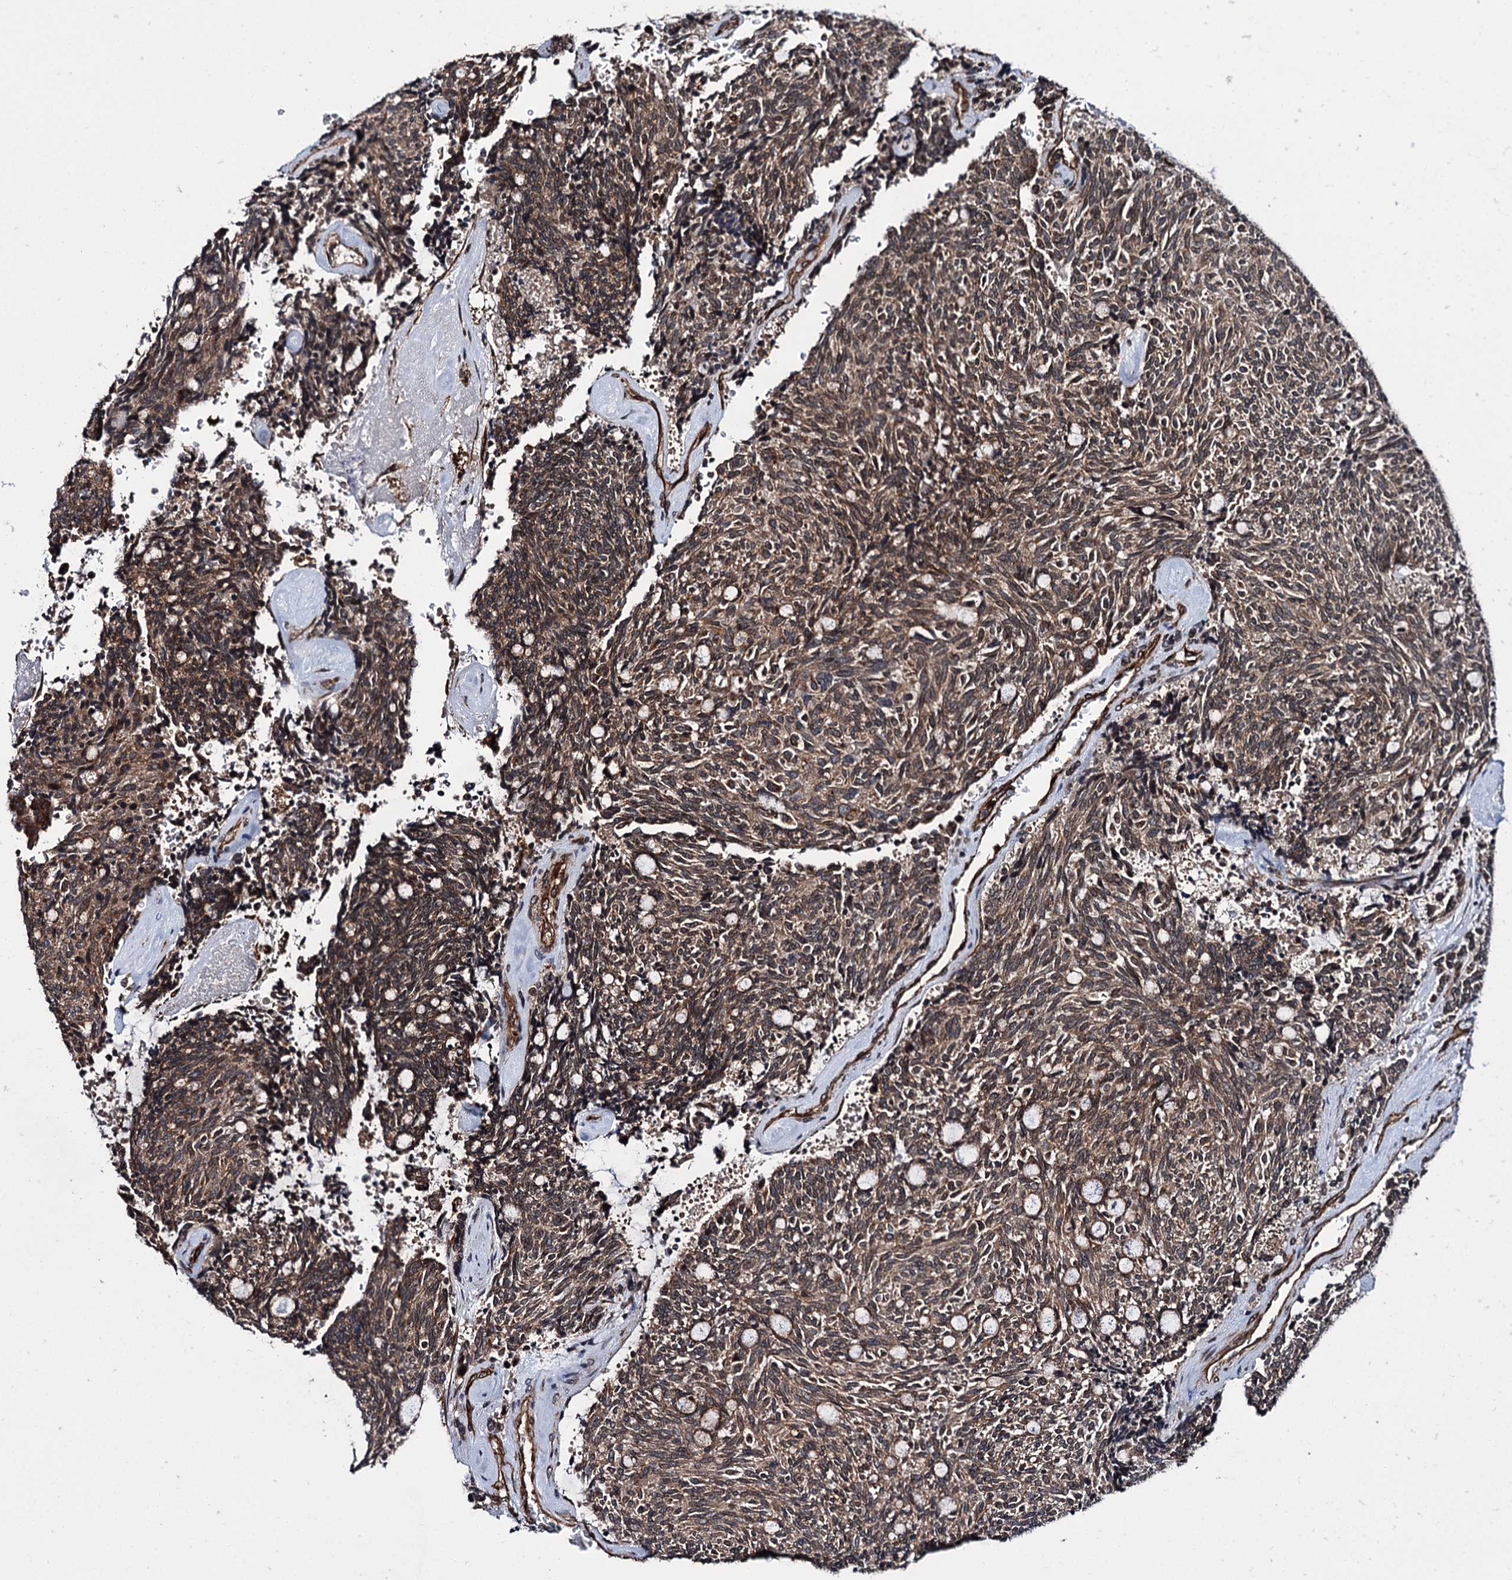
{"staining": {"intensity": "moderate", "quantity": ">75%", "location": "cytoplasmic/membranous"}, "tissue": "carcinoid", "cell_type": "Tumor cells", "image_type": "cancer", "snomed": [{"axis": "morphology", "description": "Carcinoid, malignant, NOS"}, {"axis": "topography", "description": "Pancreas"}], "caption": "Moderate cytoplasmic/membranous positivity for a protein is present in about >75% of tumor cells of carcinoid using immunohistochemistry.", "gene": "ZFYVE19", "patient": {"sex": "female", "age": 54}}